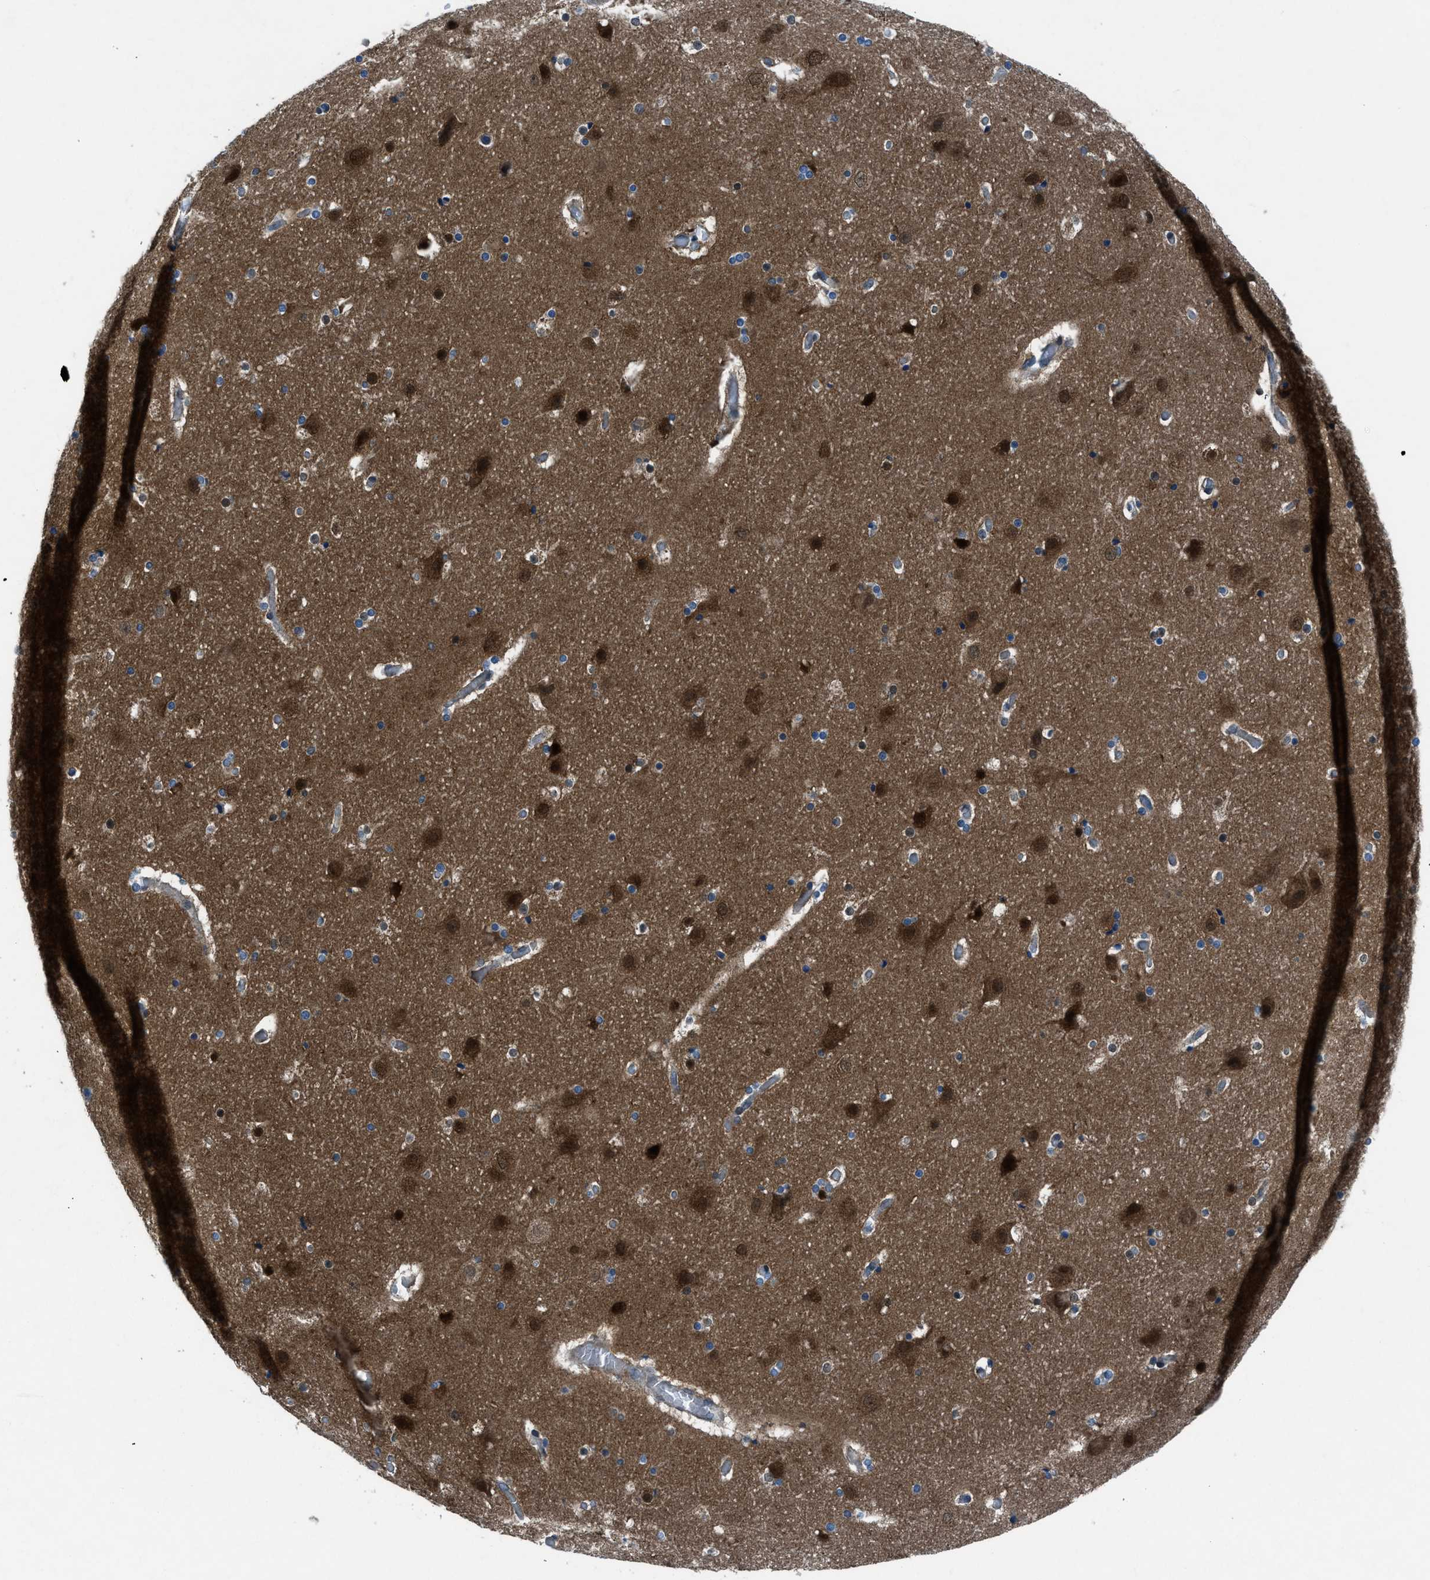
{"staining": {"intensity": "negative", "quantity": "none", "location": "none"}, "tissue": "cerebral cortex", "cell_type": "Endothelial cells", "image_type": "normal", "snomed": [{"axis": "morphology", "description": "Normal tissue, NOS"}, {"axis": "topography", "description": "Cerebral cortex"}], "caption": "A photomicrograph of human cerebral cortex is negative for staining in endothelial cells. (Stains: DAB IHC with hematoxylin counter stain, Microscopy: brightfield microscopy at high magnification).", "gene": "PRKN", "patient": {"sex": "male", "age": 57}}